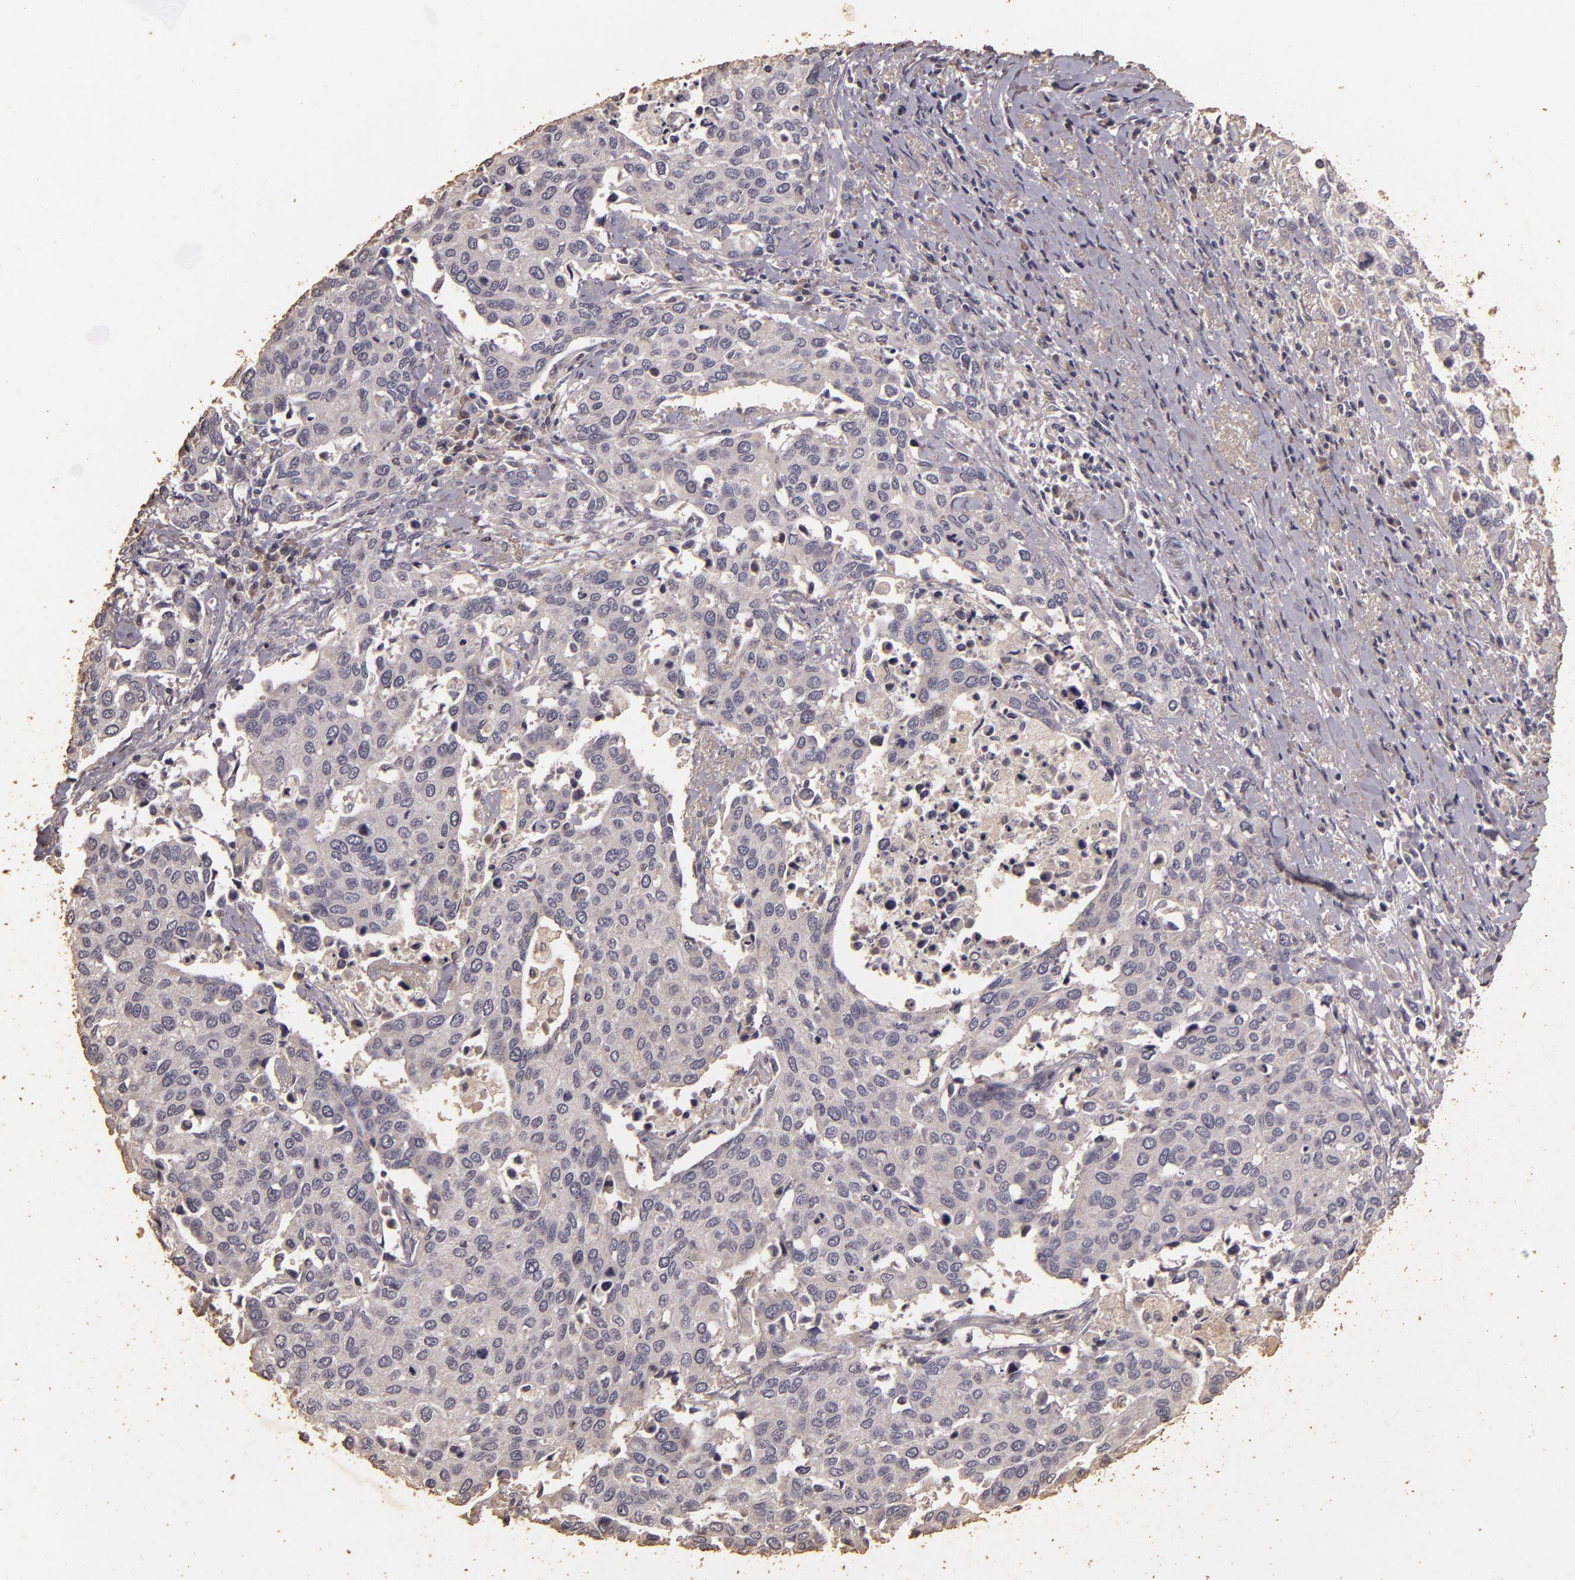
{"staining": {"intensity": "negative", "quantity": "none", "location": "none"}, "tissue": "cervical cancer", "cell_type": "Tumor cells", "image_type": "cancer", "snomed": [{"axis": "morphology", "description": "Squamous cell carcinoma, NOS"}, {"axis": "topography", "description": "Cervix"}], "caption": "A high-resolution photomicrograph shows immunohistochemistry (IHC) staining of squamous cell carcinoma (cervical), which shows no significant expression in tumor cells.", "gene": "BCL2L13", "patient": {"sex": "female", "age": 54}}